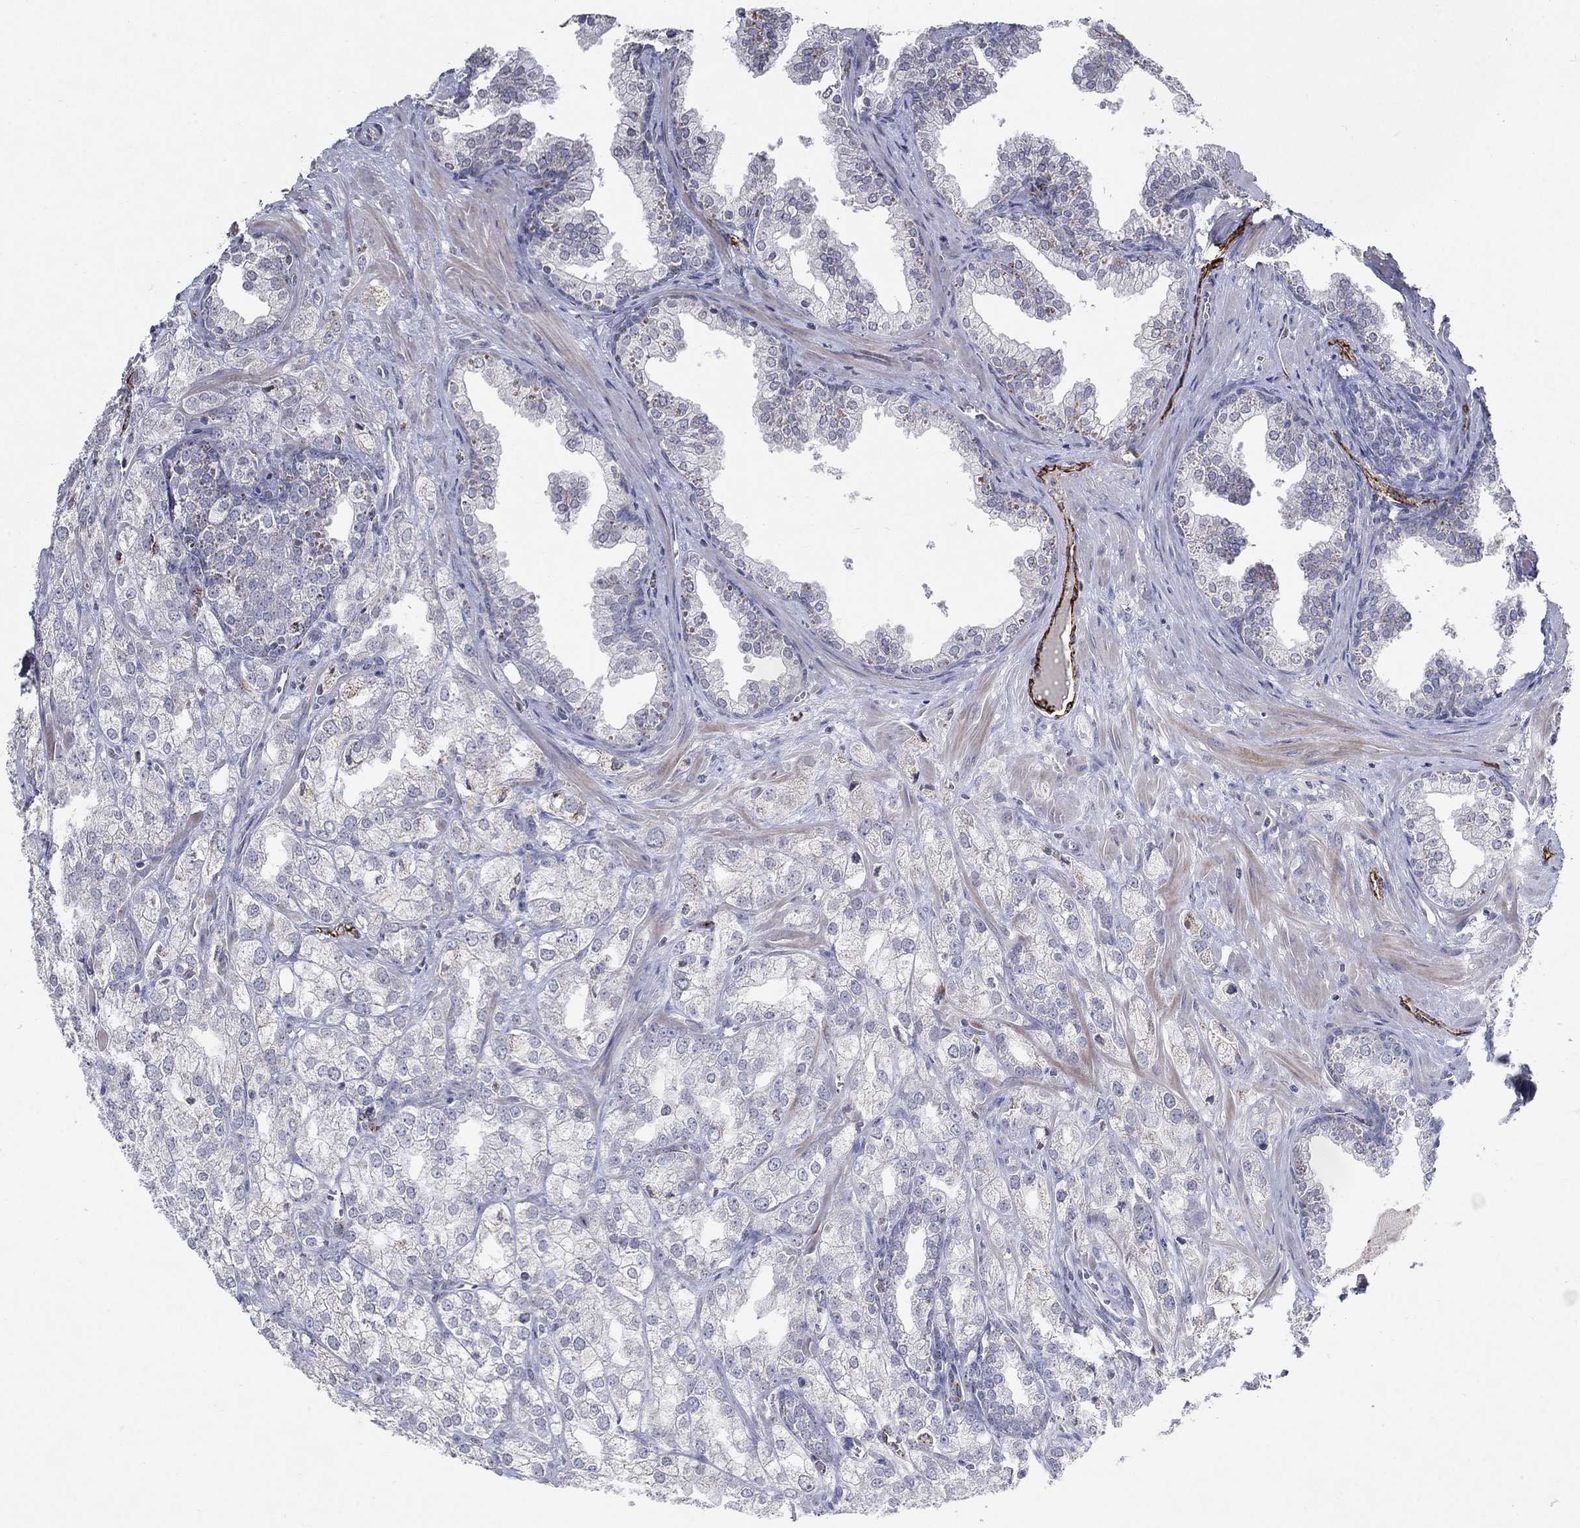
{"staining": {"intensity": "negative", "quantity": "none", "location": "none"}, "tissue": "prostate cancer", "cell_type": "Tumor cells", "image_type": "cancer", "snomed": [{"axis": "morphology", "description": "Adenocarcinoma, NOS"}, {"axis": "topography", "description": "Prostate"}], "caption": "Tumor cells are negative for brown protein staining in prostate cancer (adenocarcinoma).", "gene": "TINAG", "patient": {"sex": "male", "age": 70}}